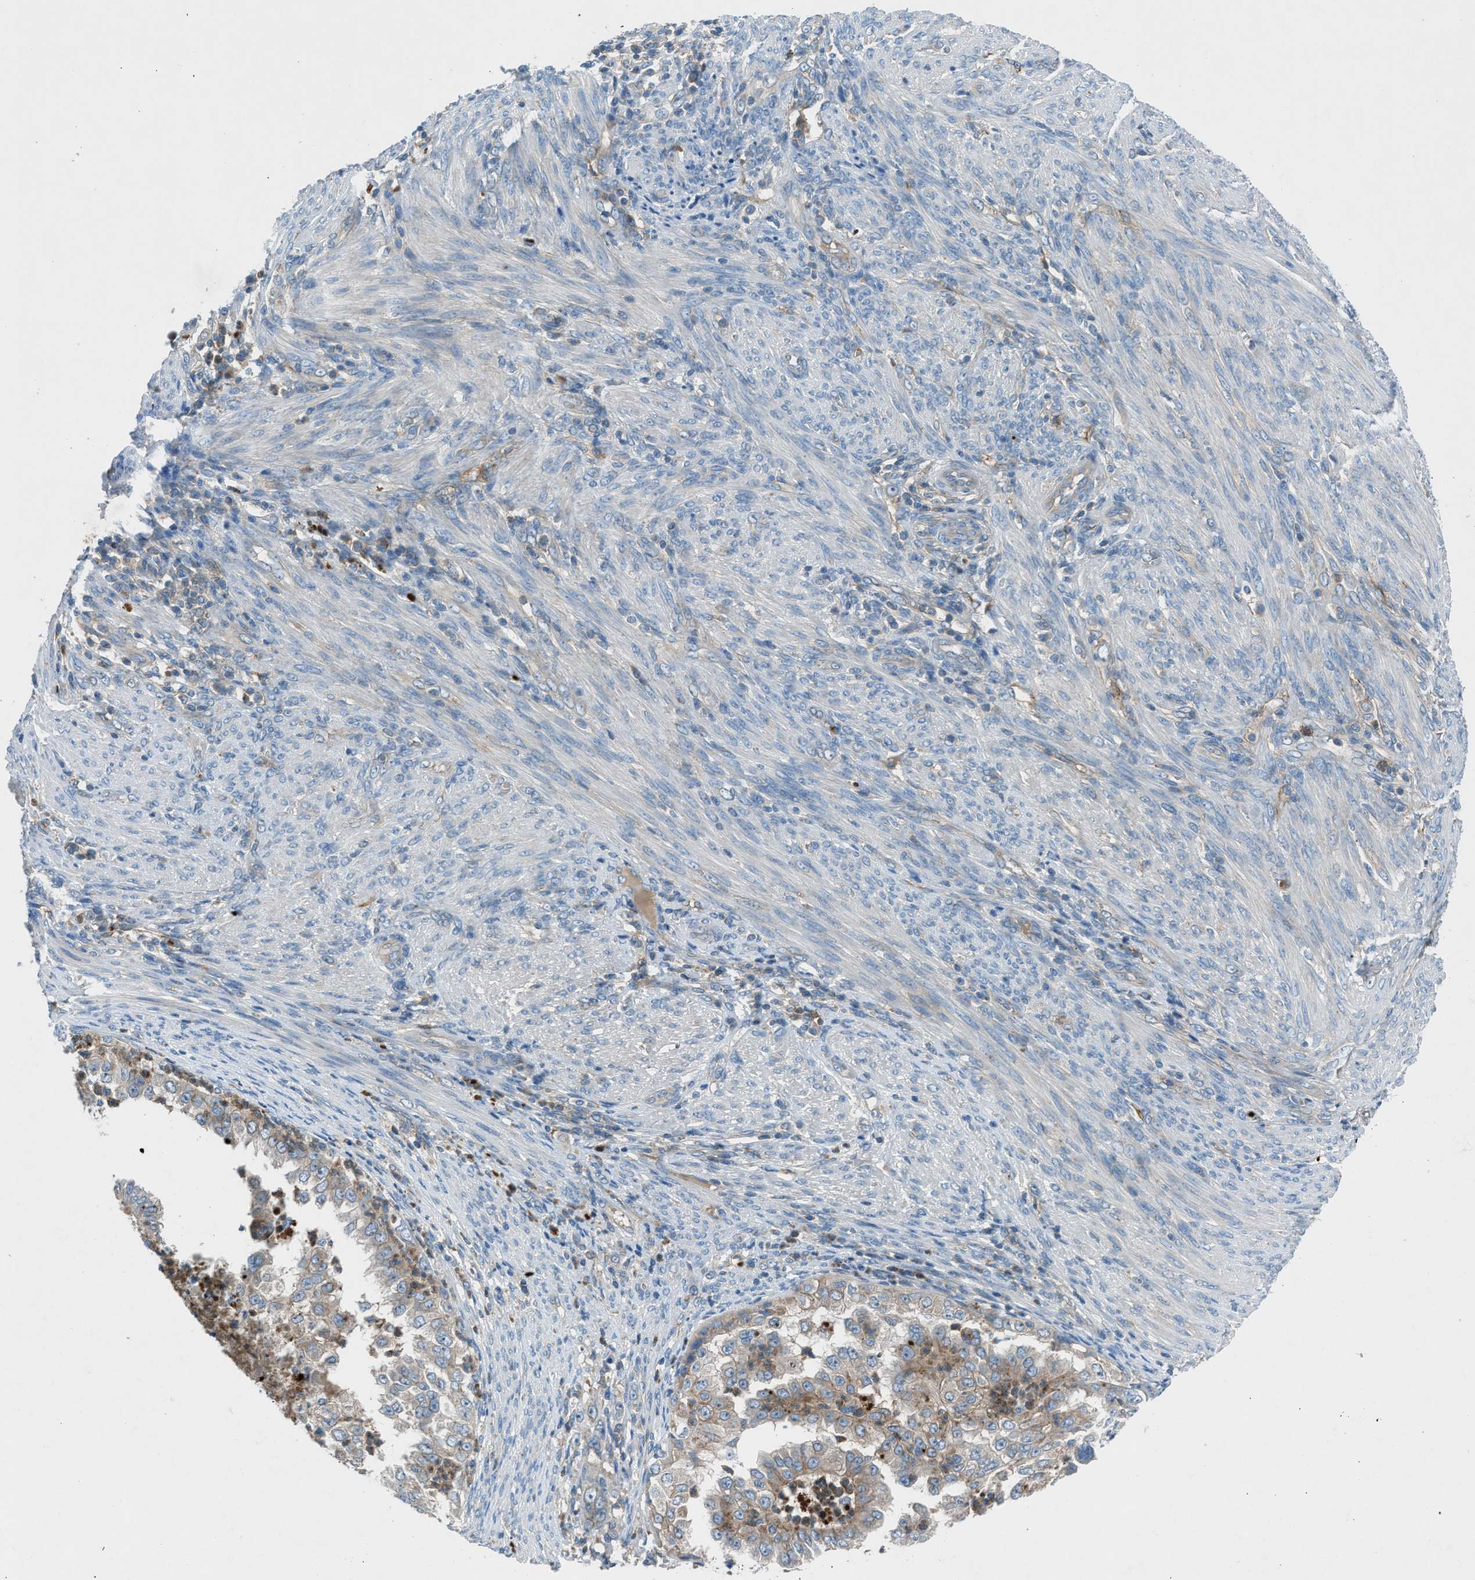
{"staining": {"intensity": "weak", "quantity": "25%-75%", "location": "cytoplasmic/membranous"}, "tissue": "endometrial cancer", "cell_type": "Tumor cells", "image_type": "cancer", "snomed": [{"axis": "morphology", "description": "Adenocarcinoma, NOS"}, {"axis": "topography", "description": "Endometrium"}], "caption": "Immunohistochemical staining of adenocarcinoma (endometrial) displays low levels of weak cytoplasmic/membranous expression in approximately 25%-75% of tumor cells.", "gene": "BMP1", "patient": {"sex": "female", "age": 85}}